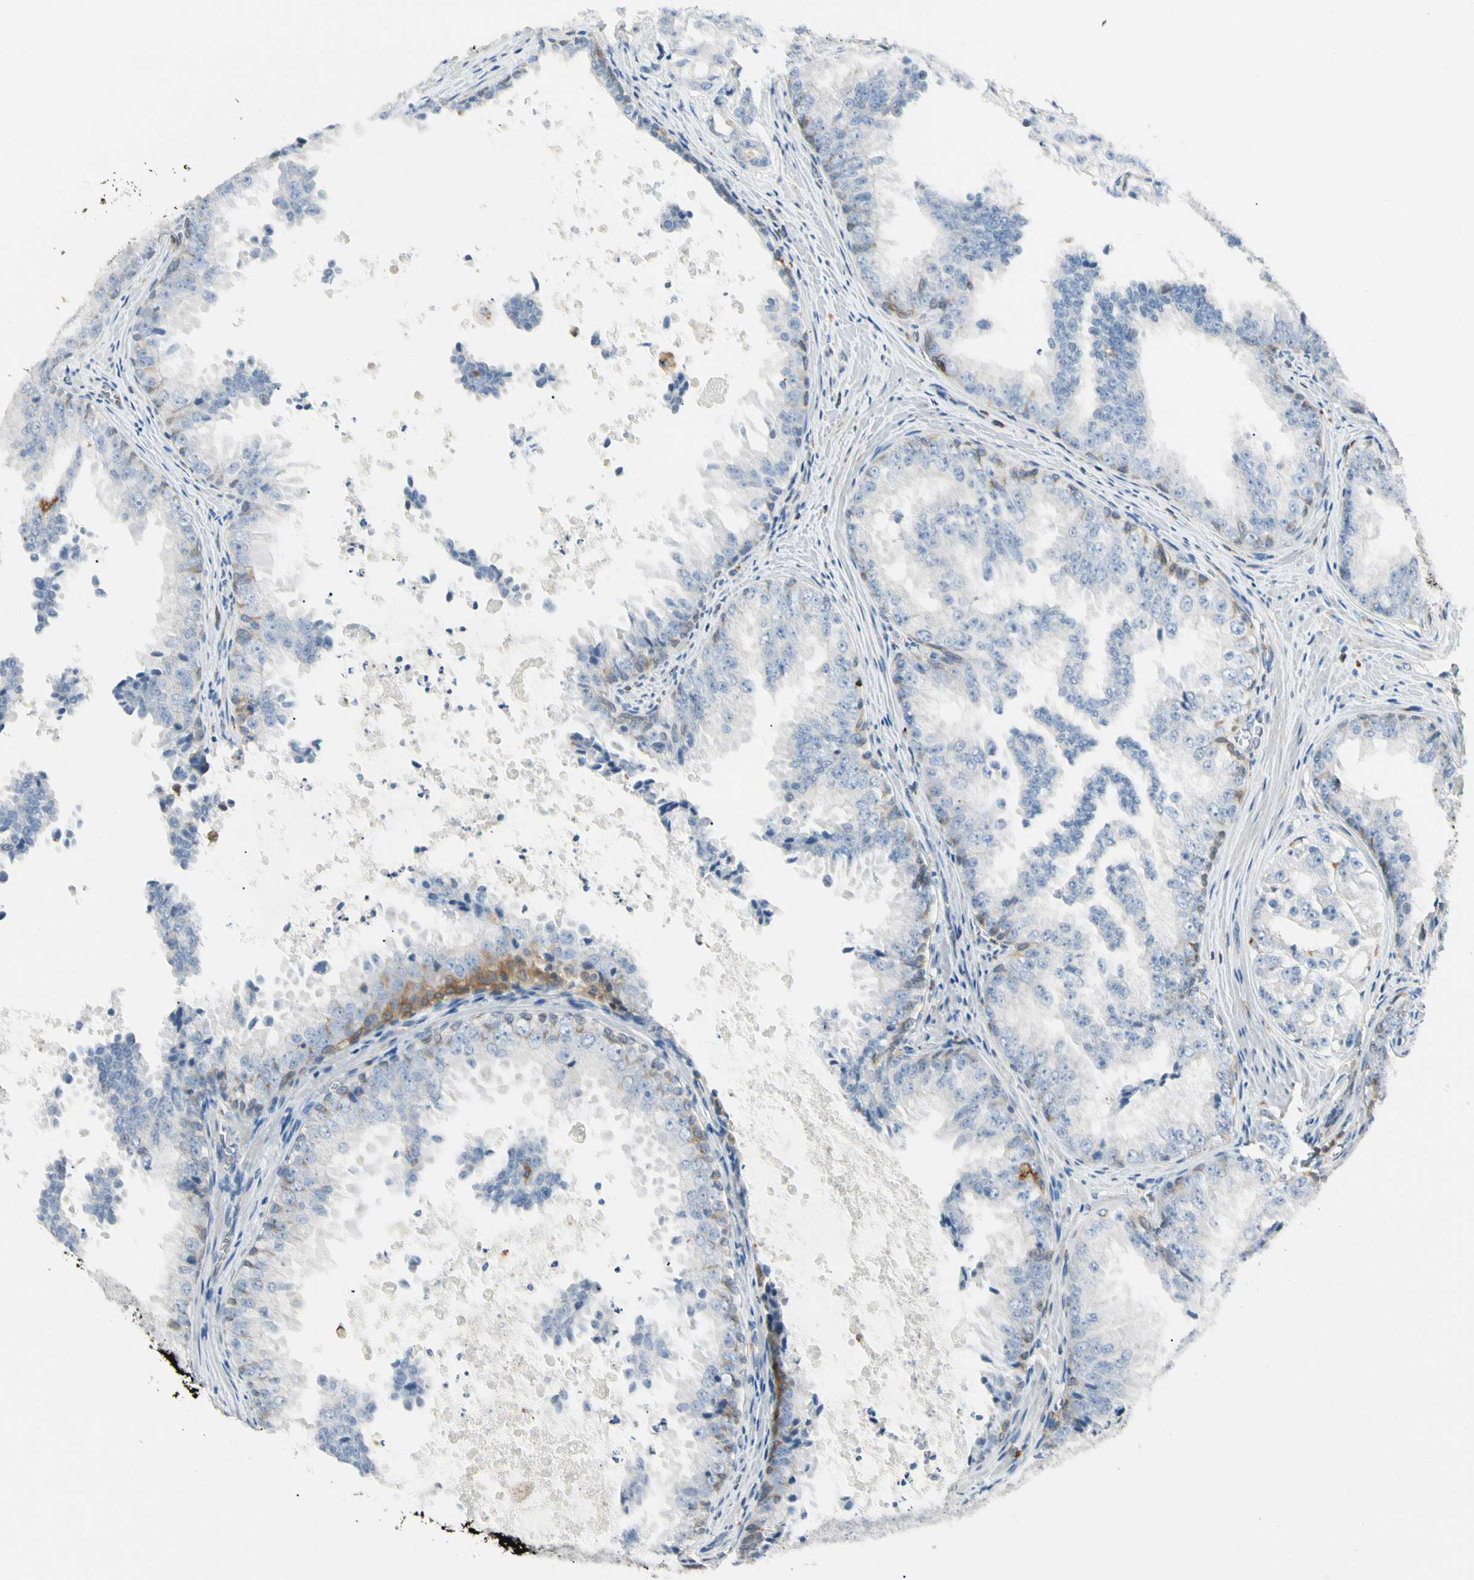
{"staining": {"intensity": "negative", "quantity": "none", "location": "none"}, "tissue": "prostate cancer", "cell_type": "Tumor cells", "image_type": "cancer", "snomed": [{"axis": "morphology", "description": "Adenocarcinoma, High grade"}, {"axis": "topography", "description": "Prostate"}], "caption": "Tumor cells are negative for protein expression in human prostate cancer. (Brightfield microscopy of DAB immunohistochemistry at high magnification).", "gene": "LPCAT2", "patient": {"sex": "male", "age": 73}}